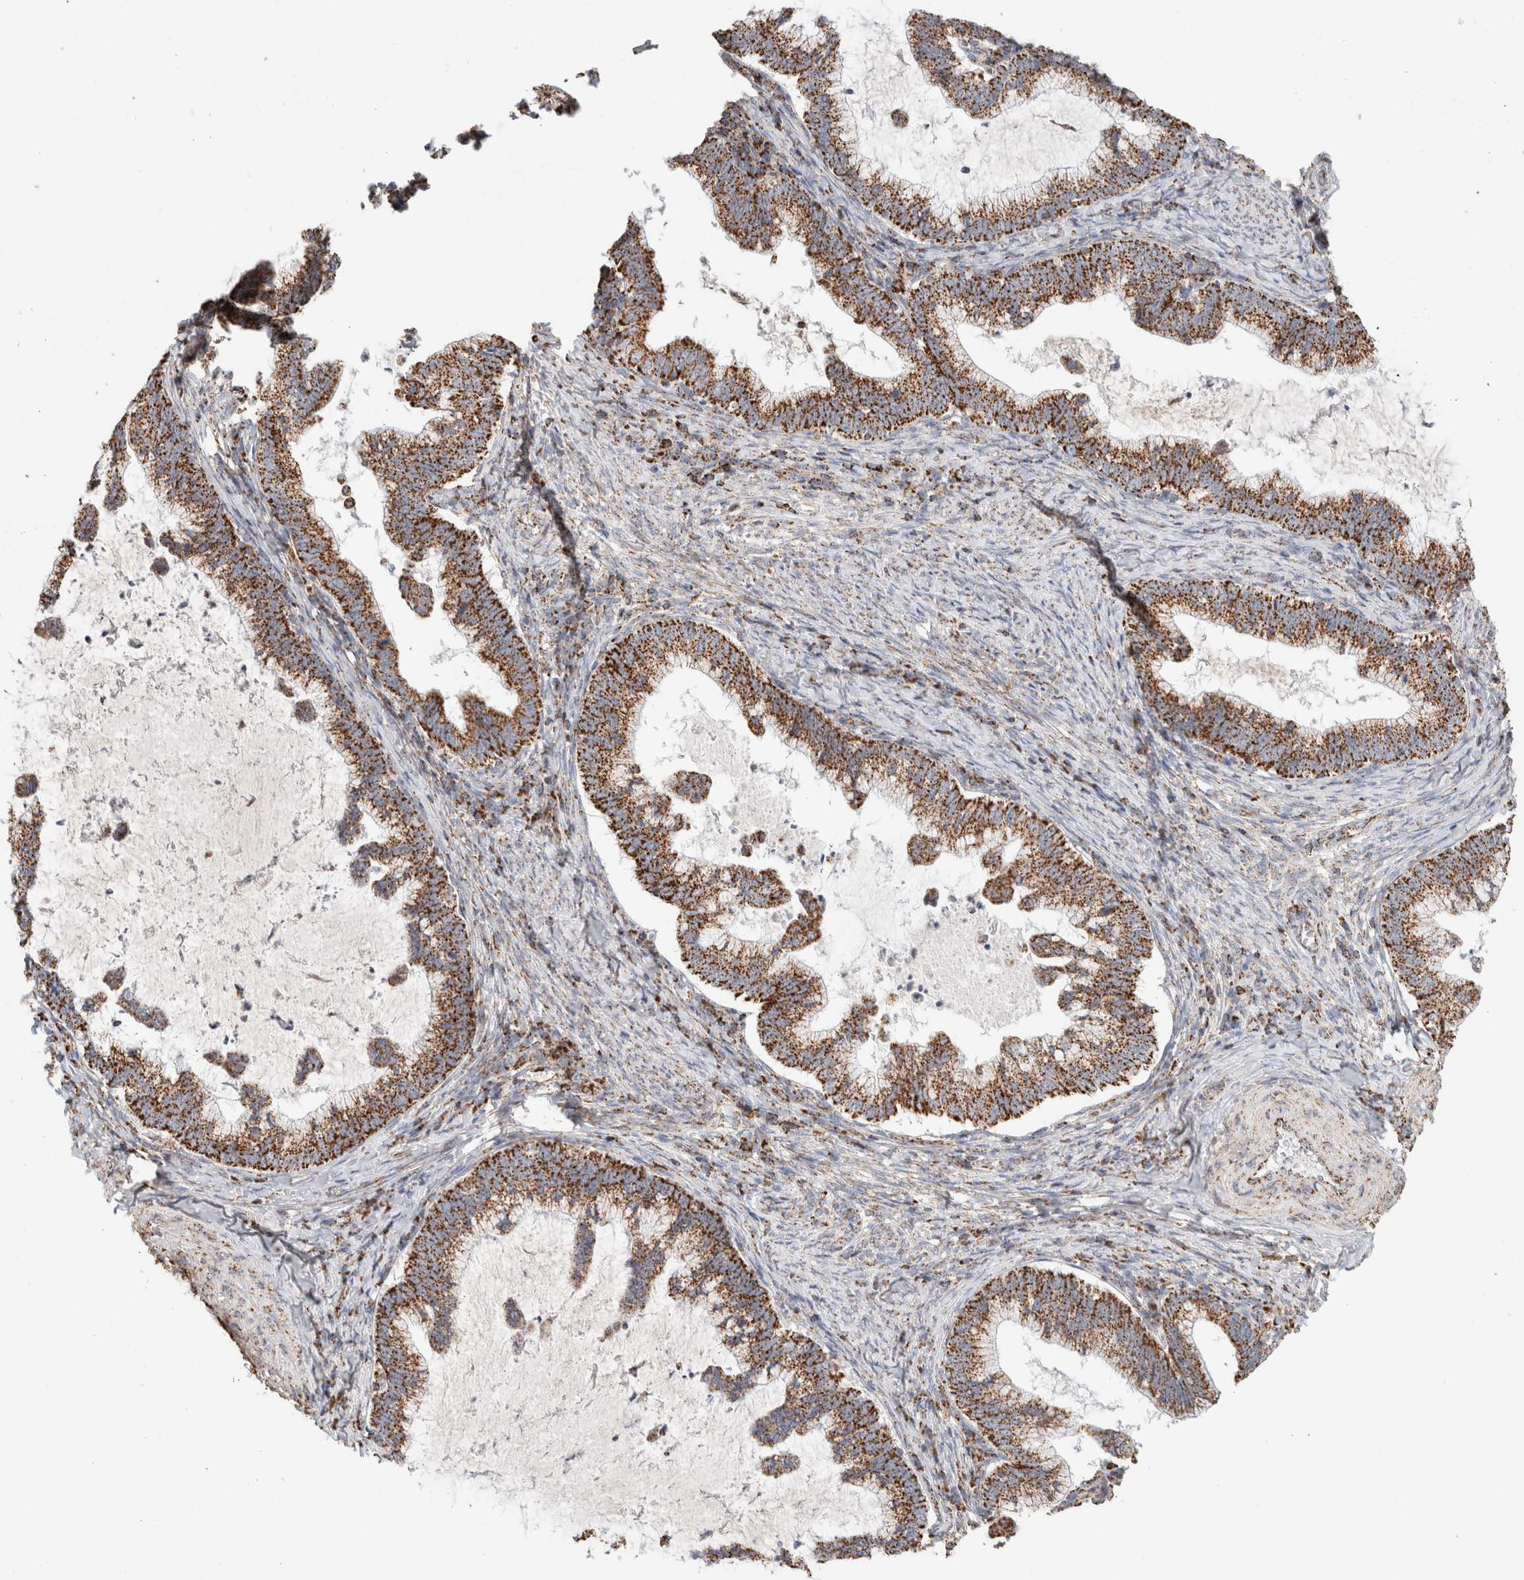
{"staining": {"intensity": "strong", "quantity": ">75%", "location": "cytoplasmic/membranous"}, "tissue": "cervical cancer", "cell_type": "Tumor cells", "image_type": "cancer", "snomed": [{"axis": "morphology", "description": "Adenocarcinoma, NOS"}, {"axis": "topography", "description": "Cervix"}], "caption": "Approximately >75% of tumor cells in cervical cancer exhibit strong cytoplasmic/membranous protein expression as visualized by brown immunohistochemical staining.", "gene": "C1QBP", "patient": {"sex": "female", "age": 36}}